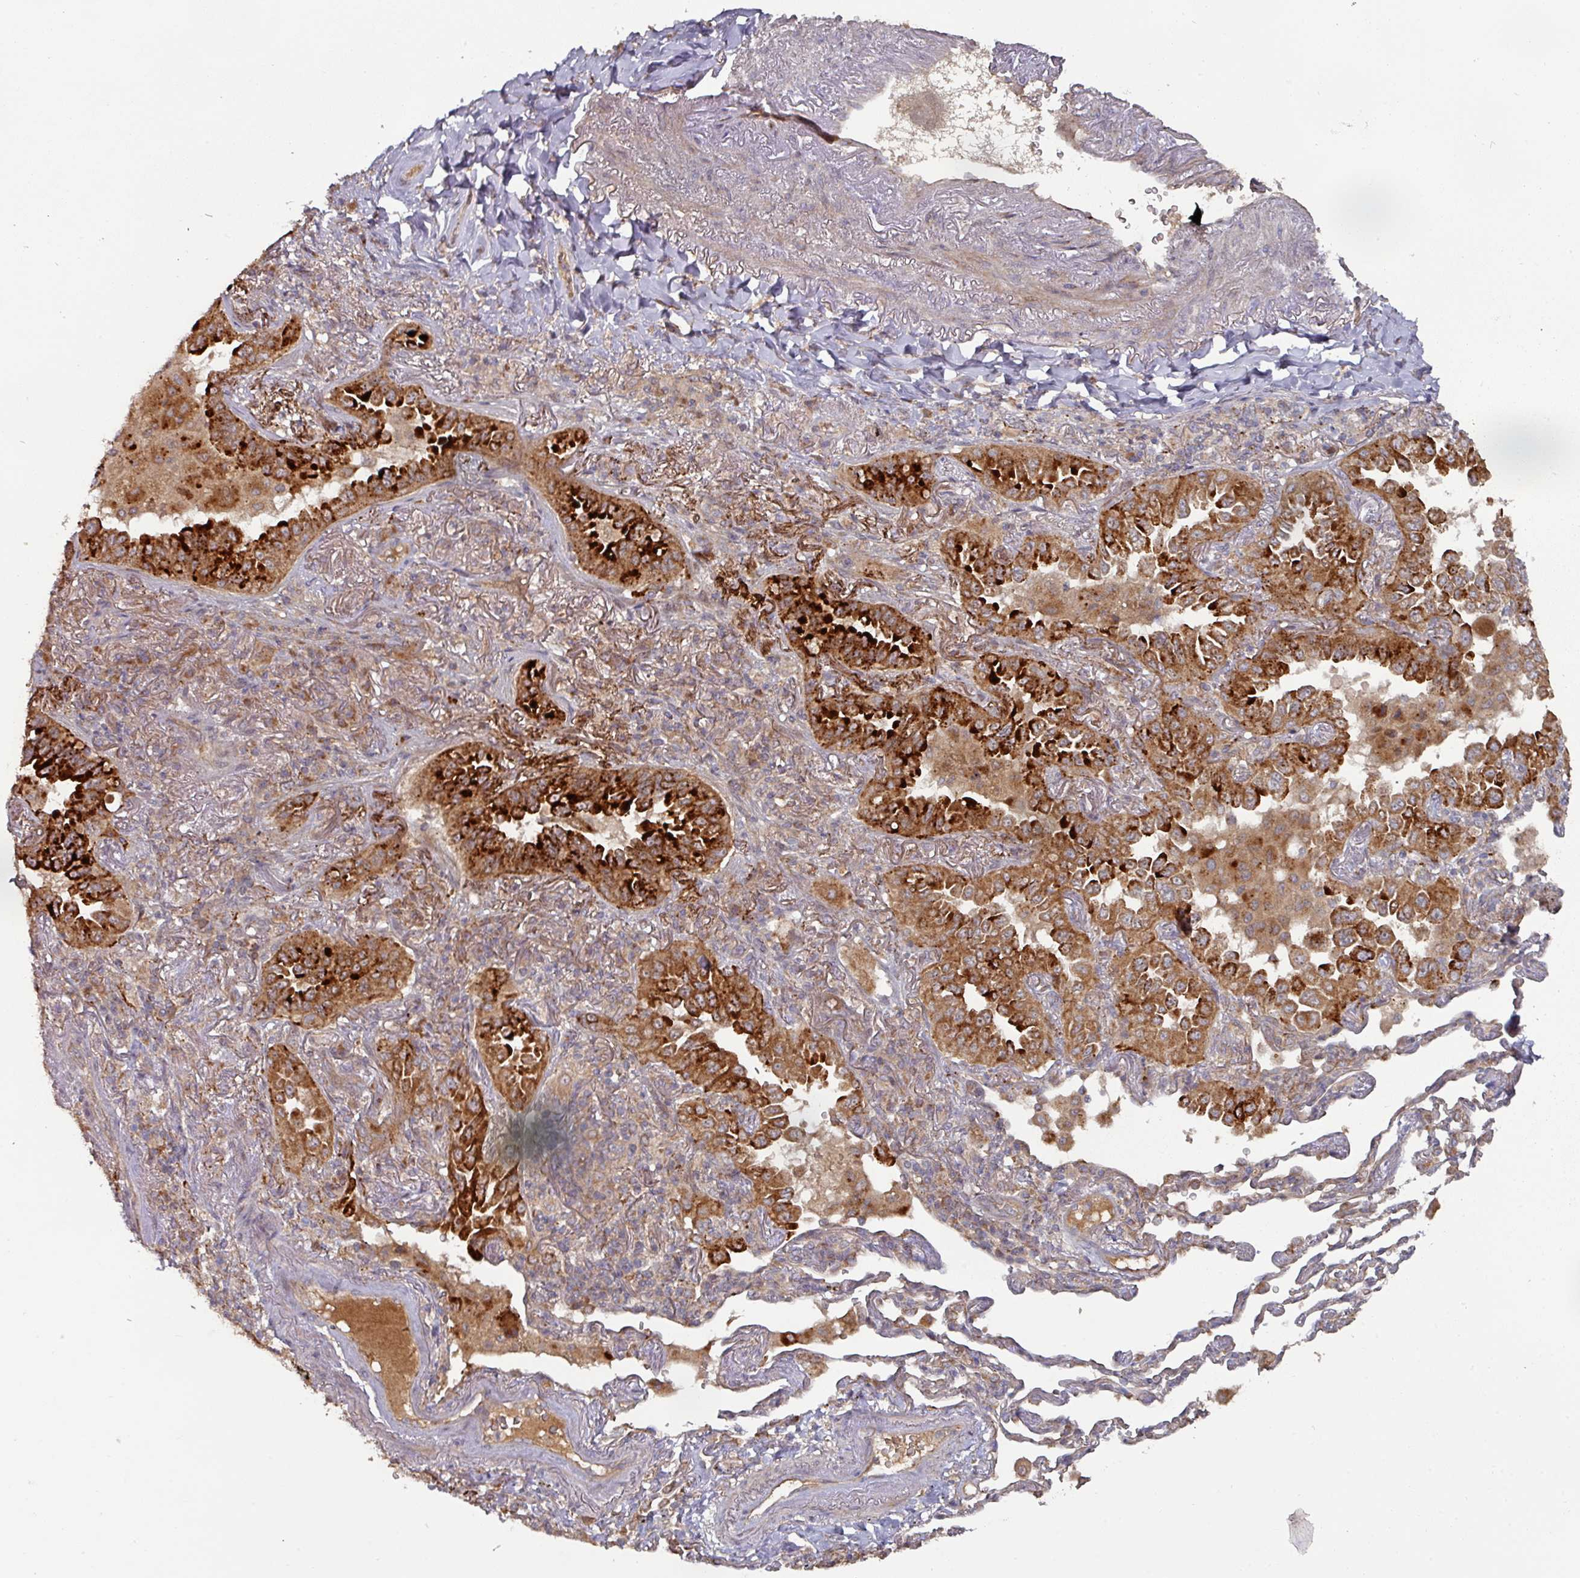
{"staining": {"intensity": "strong", "quantity": ">75%", "location": "cytoplasmic/membranous"}, "tissue": "lung cancer", "cell_type": "Tumor cells", "image_type": "cancer", "snomed": [{"axis": "morphology", "description": "Adenocarcinoma, NOS"}, {"axis": "topography", "description": "Lung"}], "caption": "This is a micrograph of IHC staining of lung adenocarcinoma, which shows strong expression in the cytoplasmic/membranous of tumor cells.", "gene": "DNAJC7", "patient": {"sex": "female", "age": 69}}